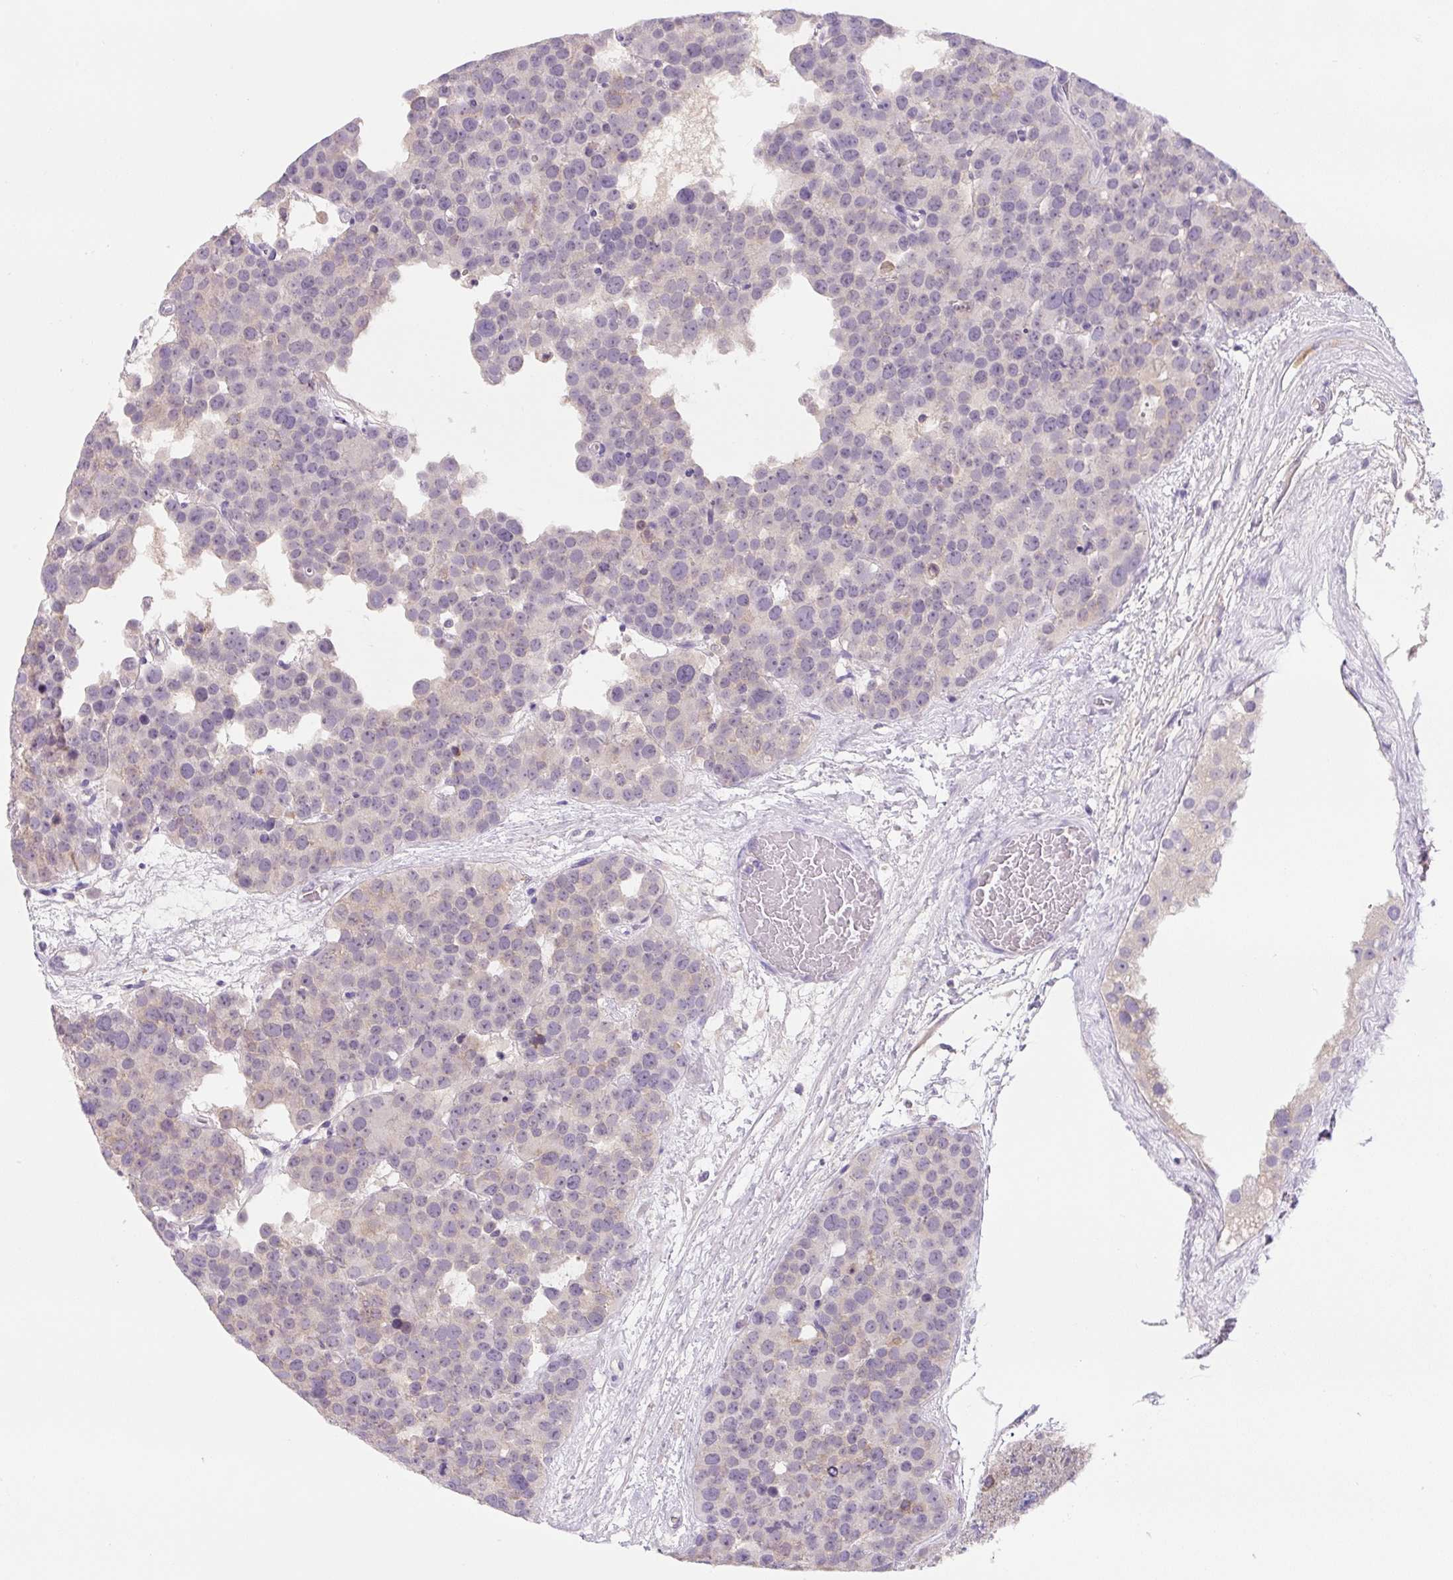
{"staining": {"intensity": "negative", "quantity": "none", "location": "none"}, "tissue": "testis cancer", "cell_type": "Tumor cells", "image_type": "cancer", "snomed": [{"axis": "morphology", "description": "Seminoma, NOS"}, {"axis": "topography", "description": "Testis"}], "caption": "High magnification brightfield microscopy of testis cancer (seminoma) stained with DAB (brown) and counterstained with hematoxylin (blue): tumor cells show no significant staining. (DAB immunohistochemistry (IHC) with hematoxylin counter stain).", "gene": "FZD5", "patient": {"sex": "male", "age": 71}}